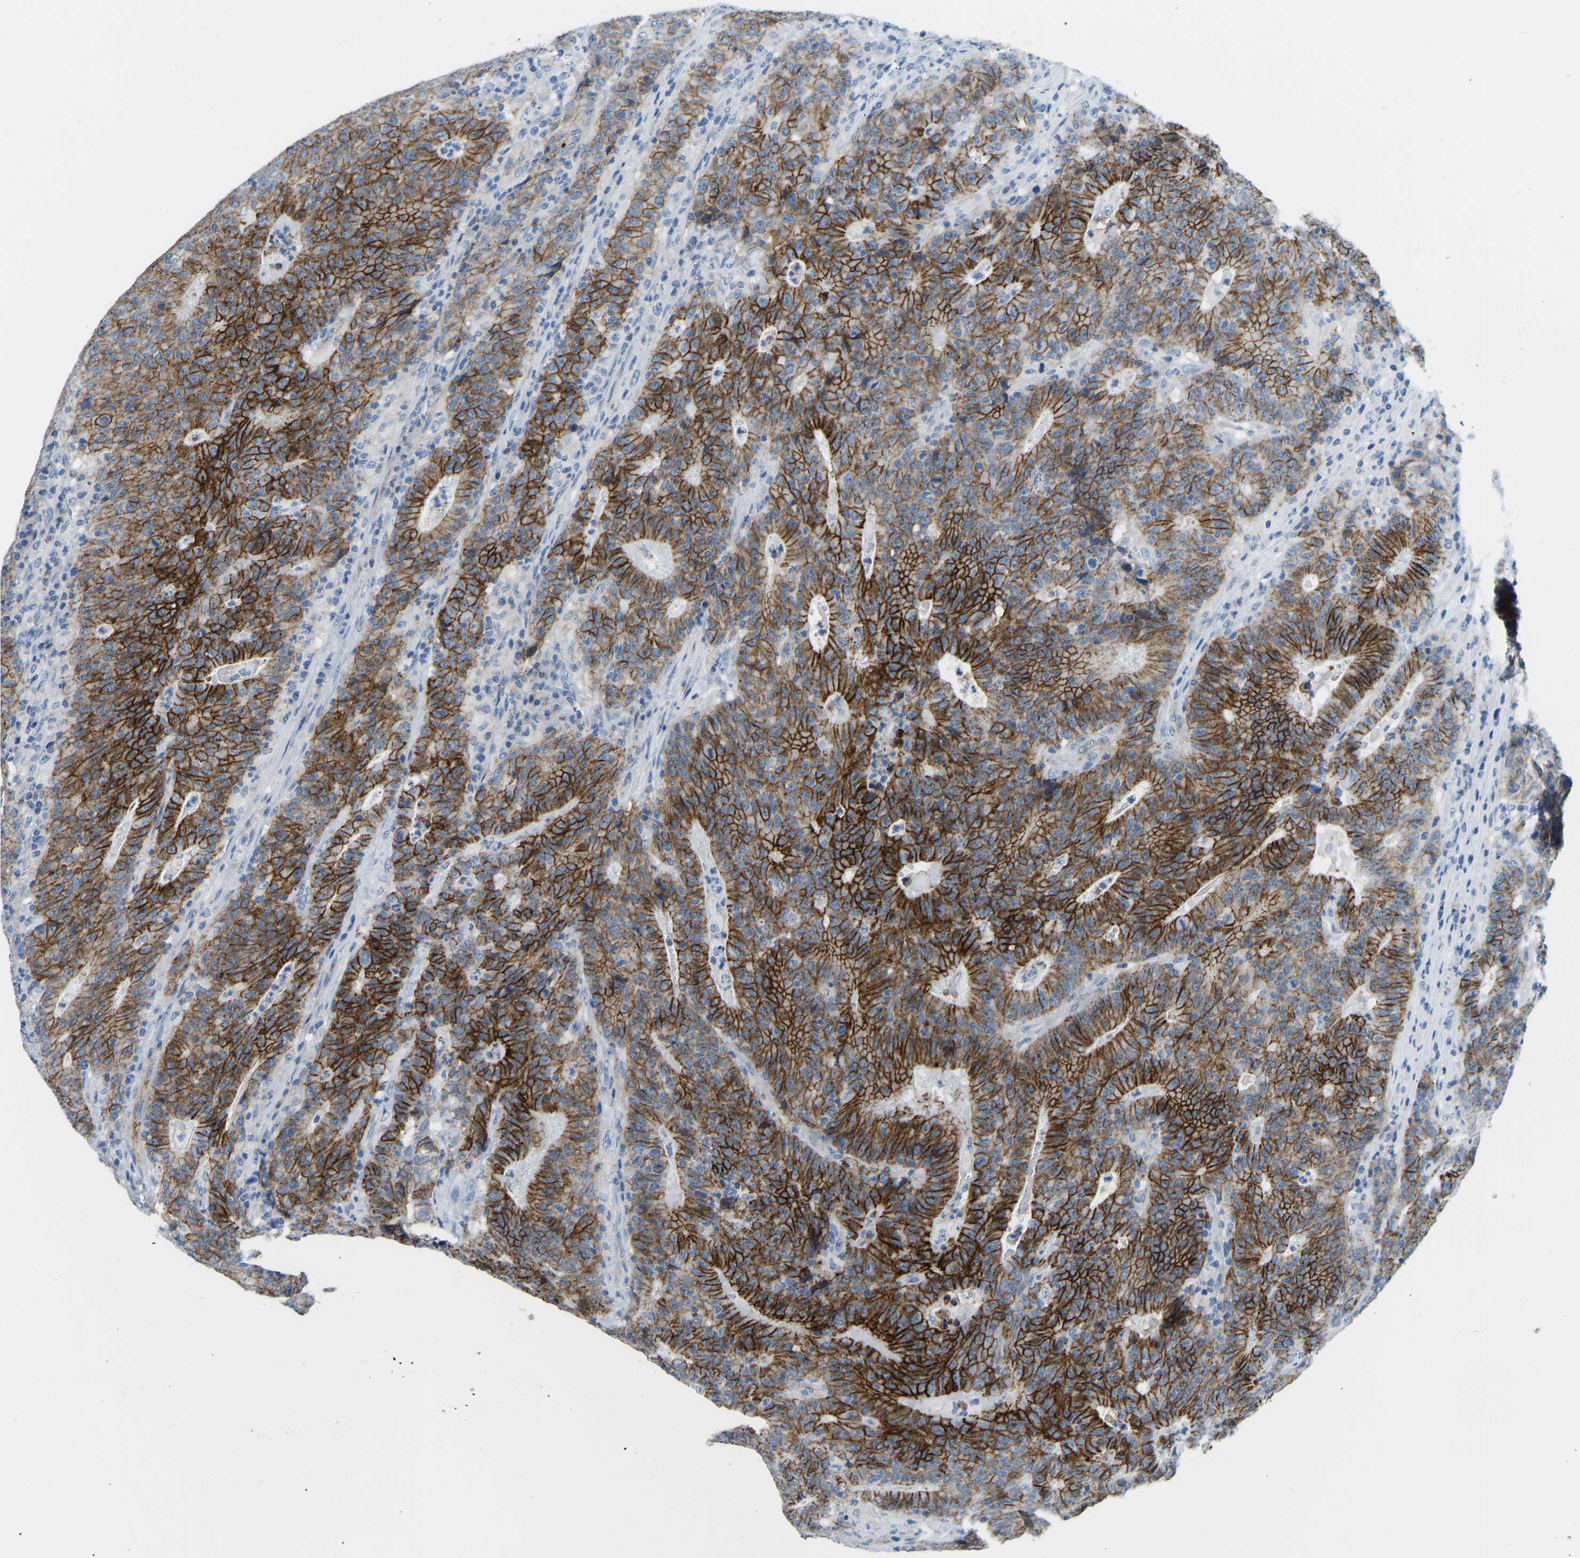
{"staining": {"intensity": "strong", "quantity": ">75%", "location": "cytoplasmic/membranous"}, "tissue": "colorectal cancer", "cell_type": "Tumor cells", "image_type": "cancer", "snomed": [{"axis": "morphology", "description": "Adenocarcinoma, NOS"}, {"axis": "topography", "description": "Colon"}], "caption": "Immunohistochemical staining of colorectal cancer (adenocarcinoma) demonstrates strong cytoplasmic/membranous protein positivity in about >75% of tumor cells.", "gene": "ATP1A1", "patient": {"sex": "female", "age": 75}}